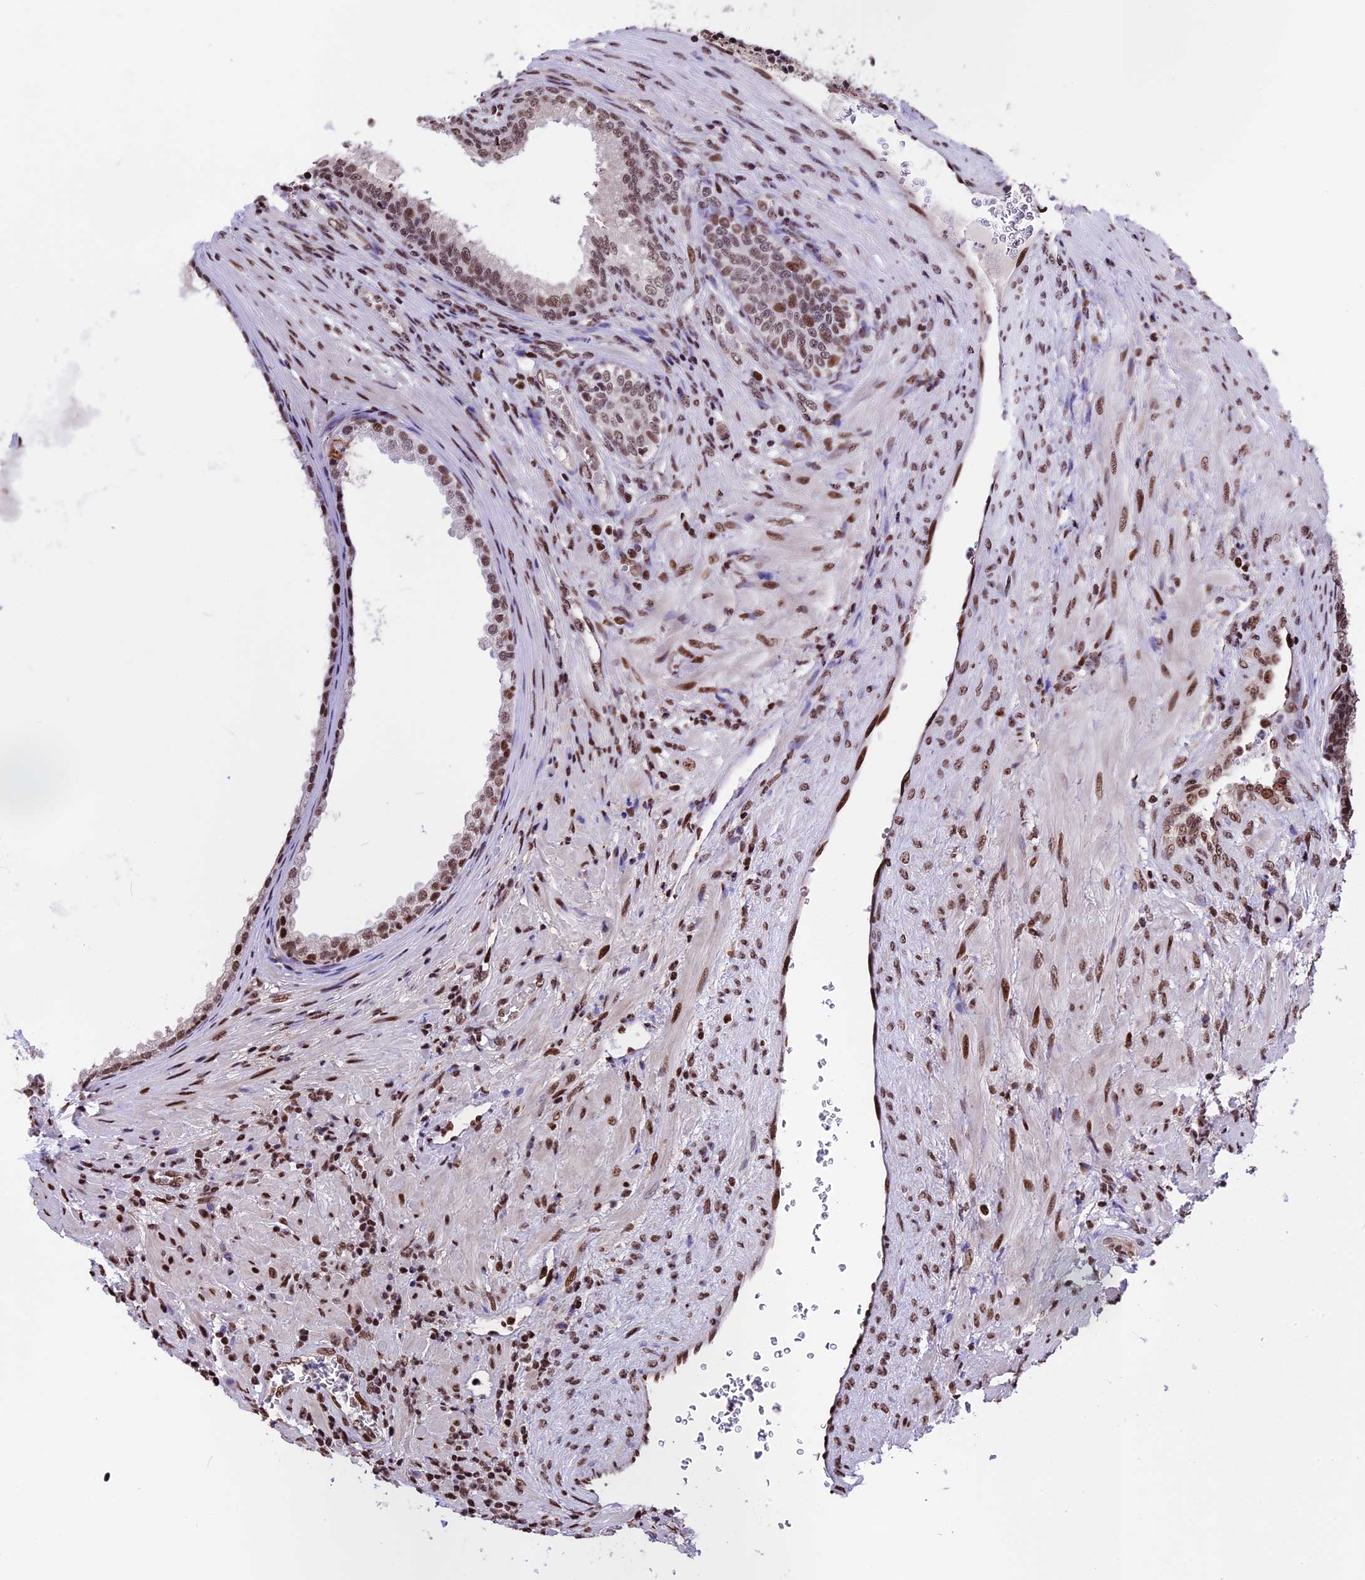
{"staining": {"intensity": "moderate", "quantity": ">75%", "location": "nuclear"}, "tissue": "prostate", "cell_type": "Glandular cells", "image_type": "normal", "snomed": [{"axis": "morphology", "description": "Normal tissue, NOS"}, {"axis": "topography", "description": "Prostate"}], "caption": "Prostate was stained to show a protein in brown. There is medium levels of moderate nuclear staining in approximately >75% of glandular cells. The staining was performed using DAB (3,3'-diaminobenzidine) to visualize the protein expression in brown, while the nuclei were stained in blue with hematoxylin (Magnification: 20x).", "gene": "POLR3E", "patient": {"sex": "male", "age": 76}}